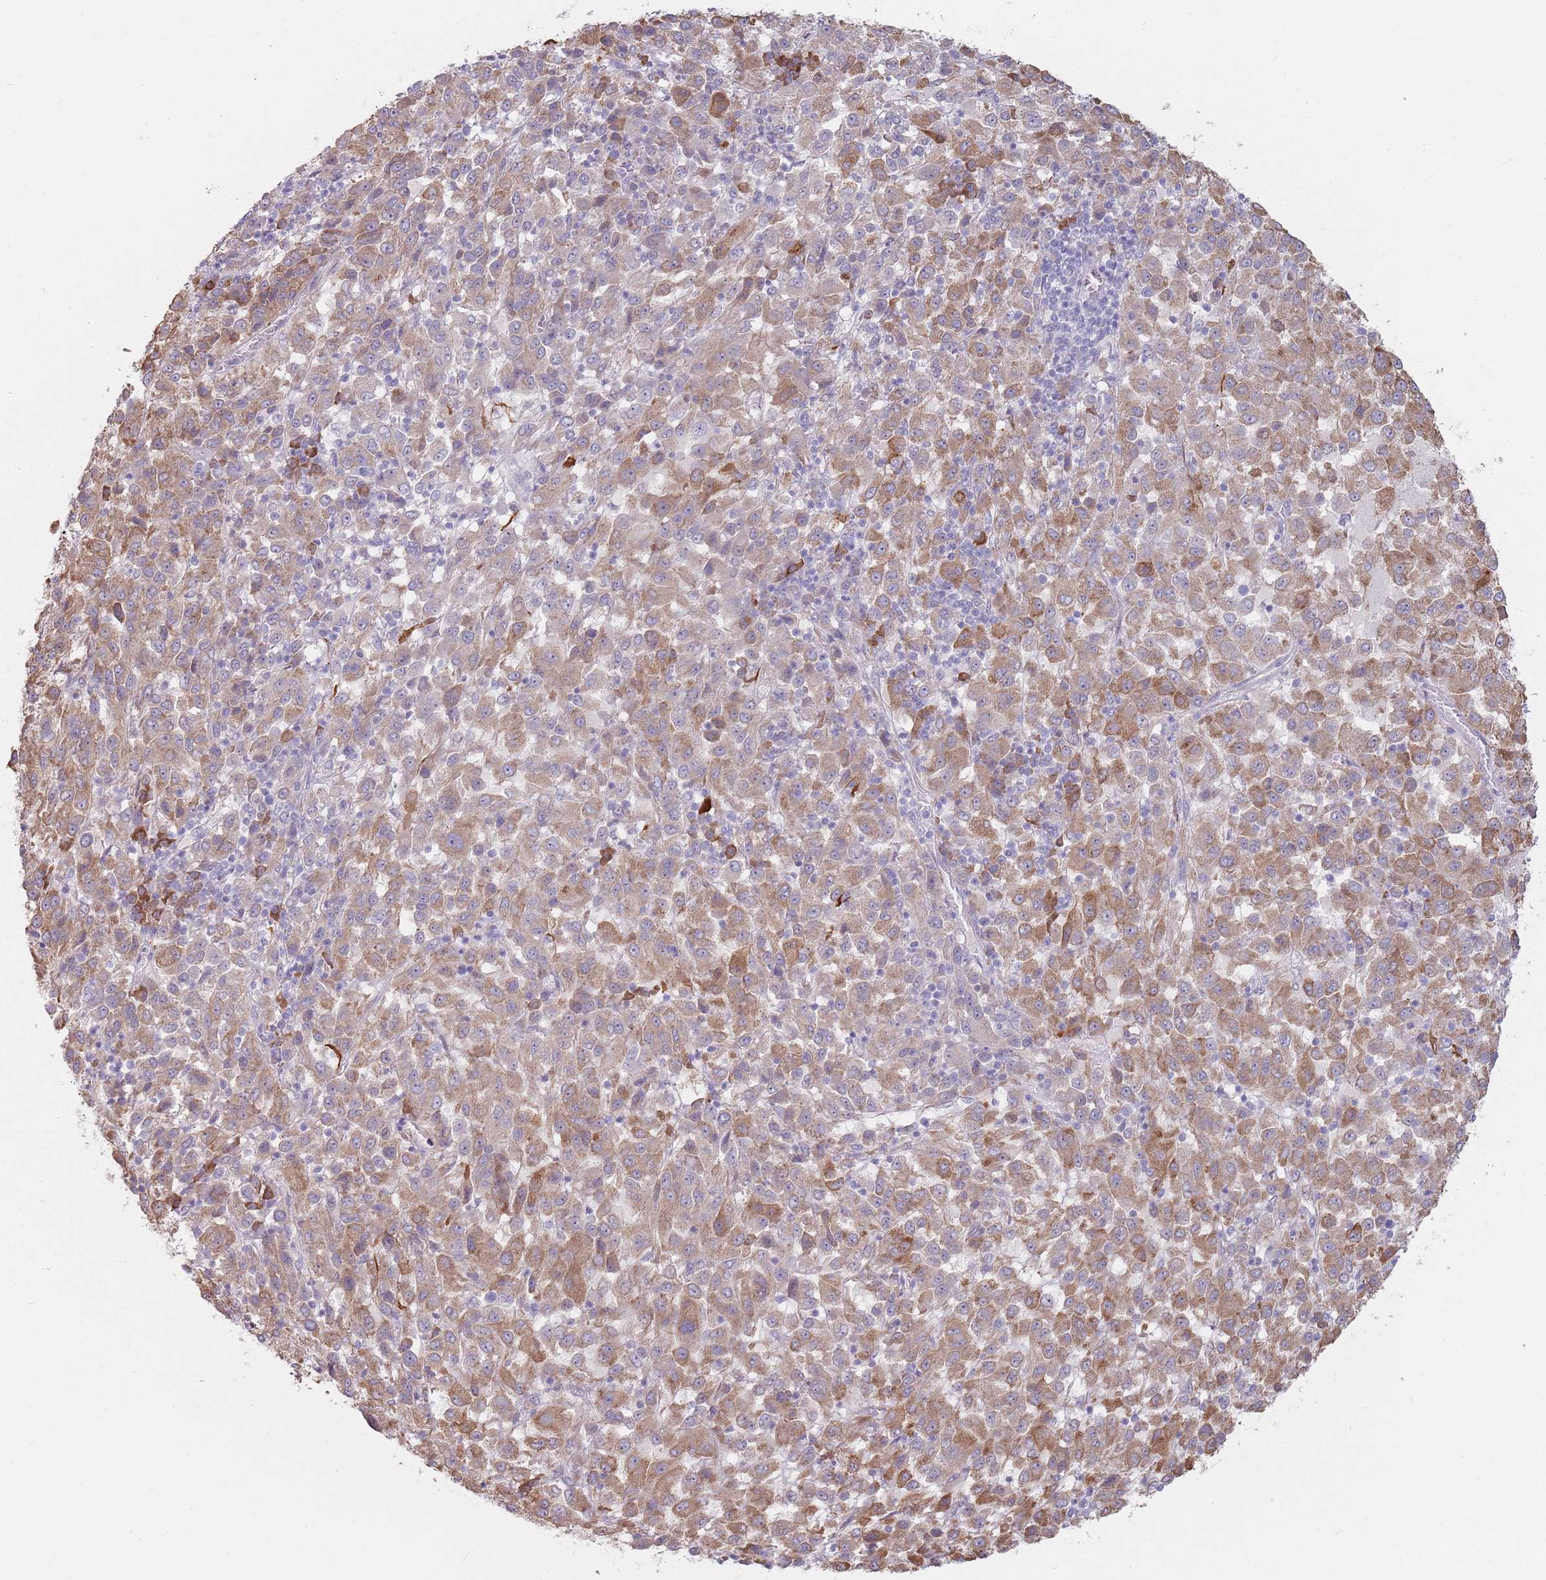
{"staining": {"intensity": "moderate", "quantity": ">75%", "location": "cytoplasmic/membranous"}, "tissue": "melanoma", "cell_type": "Tumor cells", "image_type": "cancer", "snomed": [{"axis": "morphology", "description": "Malignant melanoma, Metastatic site"}, {"axis": "topography", "description": "Lung"}], "caption": "This micrograph exhibits immunohistochemistry staining of melanoma, with medium moderate cytoplasmic/membranous expression in approximately >75% of tumor cells.", "gene": "DXO", "patient": {"sex": "male", "age": 64}}